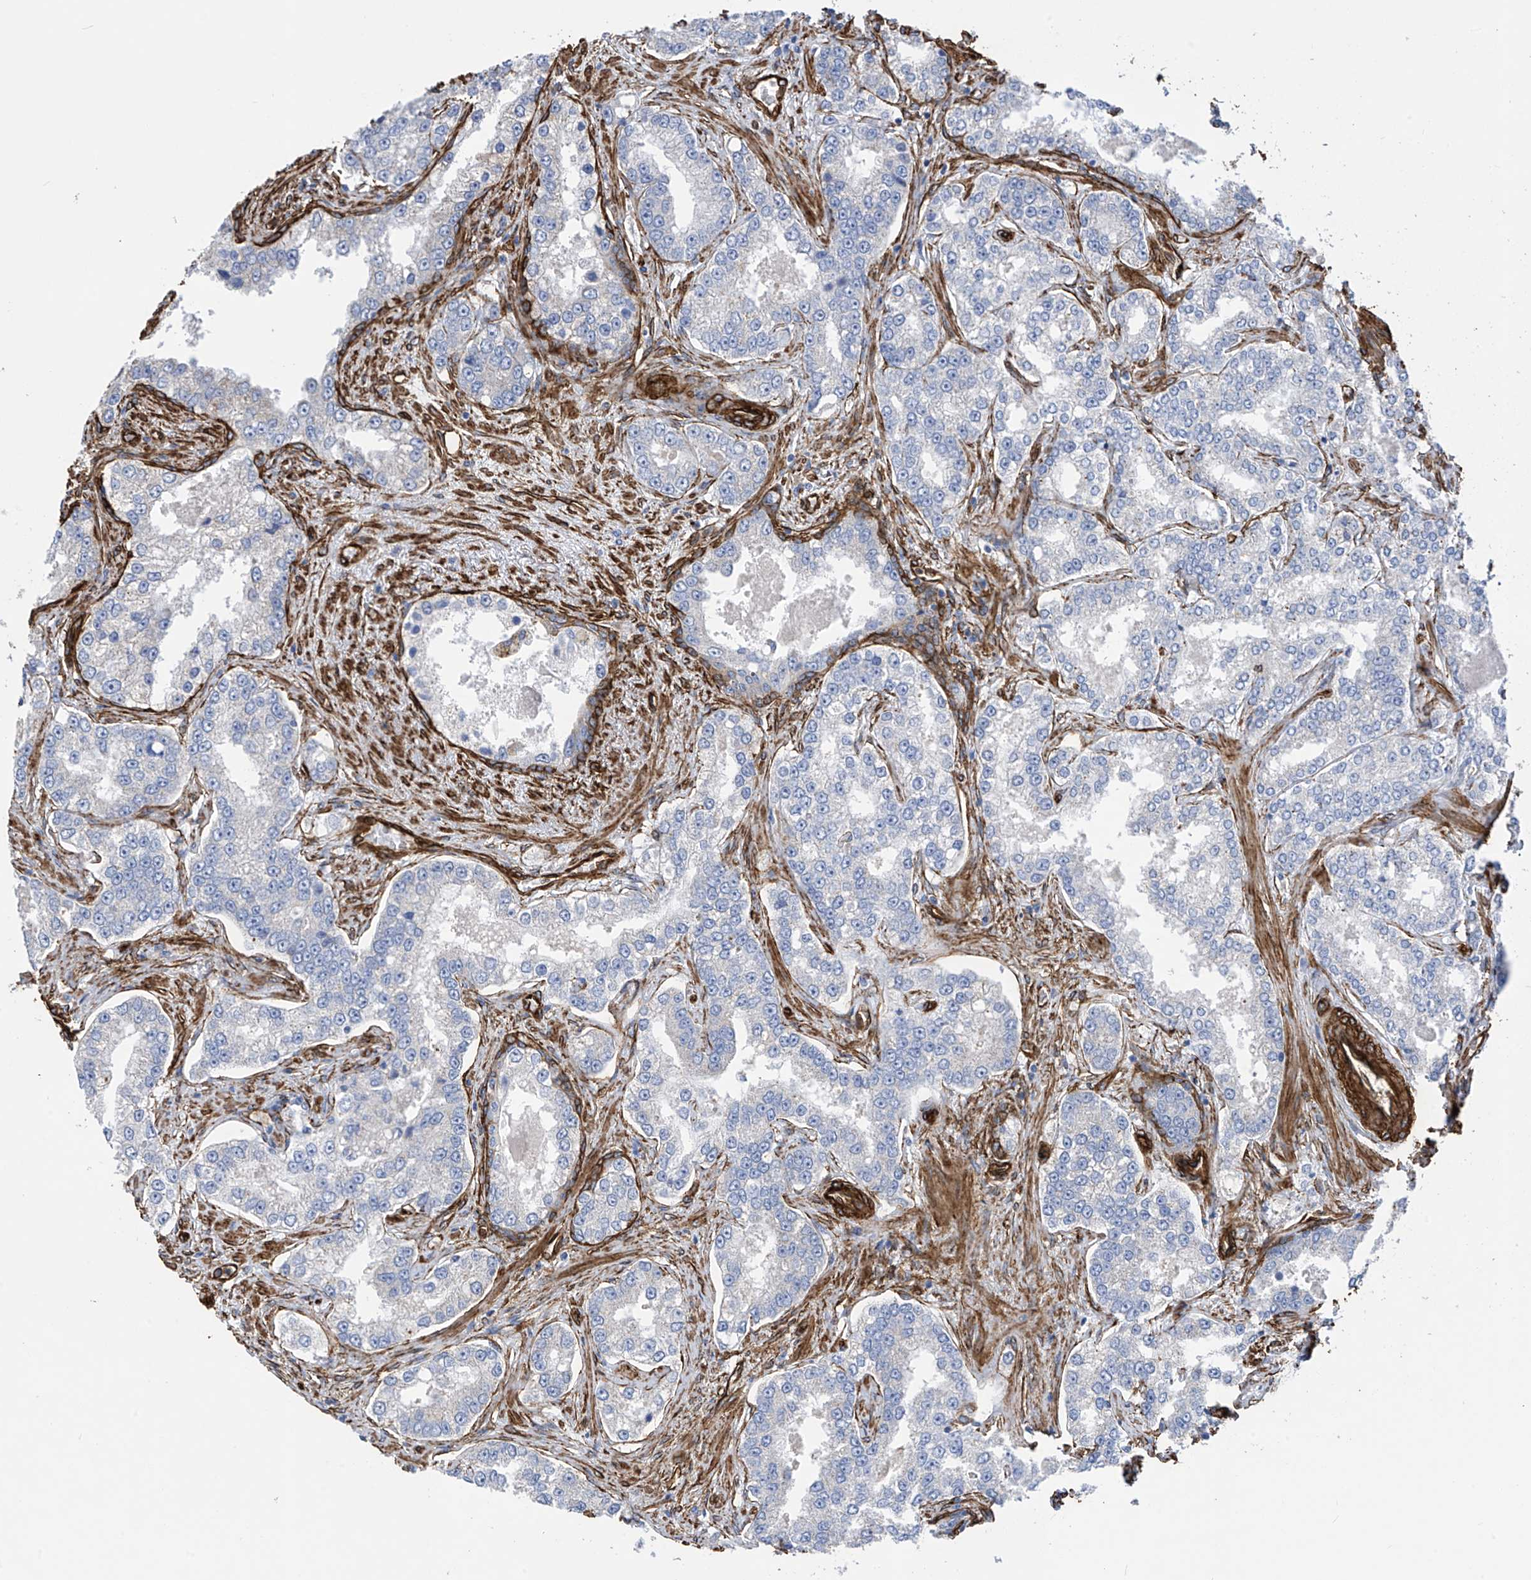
{"staining": {"intensity": "negative", "quantity": "none", "location": "none"}, "tissue": "prostate cancer", "cell_type": "Tumor cells", "image_type": "cancer", "snomed": [{"axis": "morphology", "description": "Normal tissue, NOS"}, {"axis": "morphology", "description": "Adenocarcinoma, High grade"}, {"axis": "topography", "description": "Prostate"}], "caption": "DAB immunohistochemical staining of human high-grade adenocarcinoma (prostate) reveals no significant staining in tumor cells. (DAB (3,3'-diaminobenzidine) immunohistochemistry (IHC) with hematoxylin counter stain).", "gene": "UBTD1", "patient": {"sex": "male", "age": 83}}